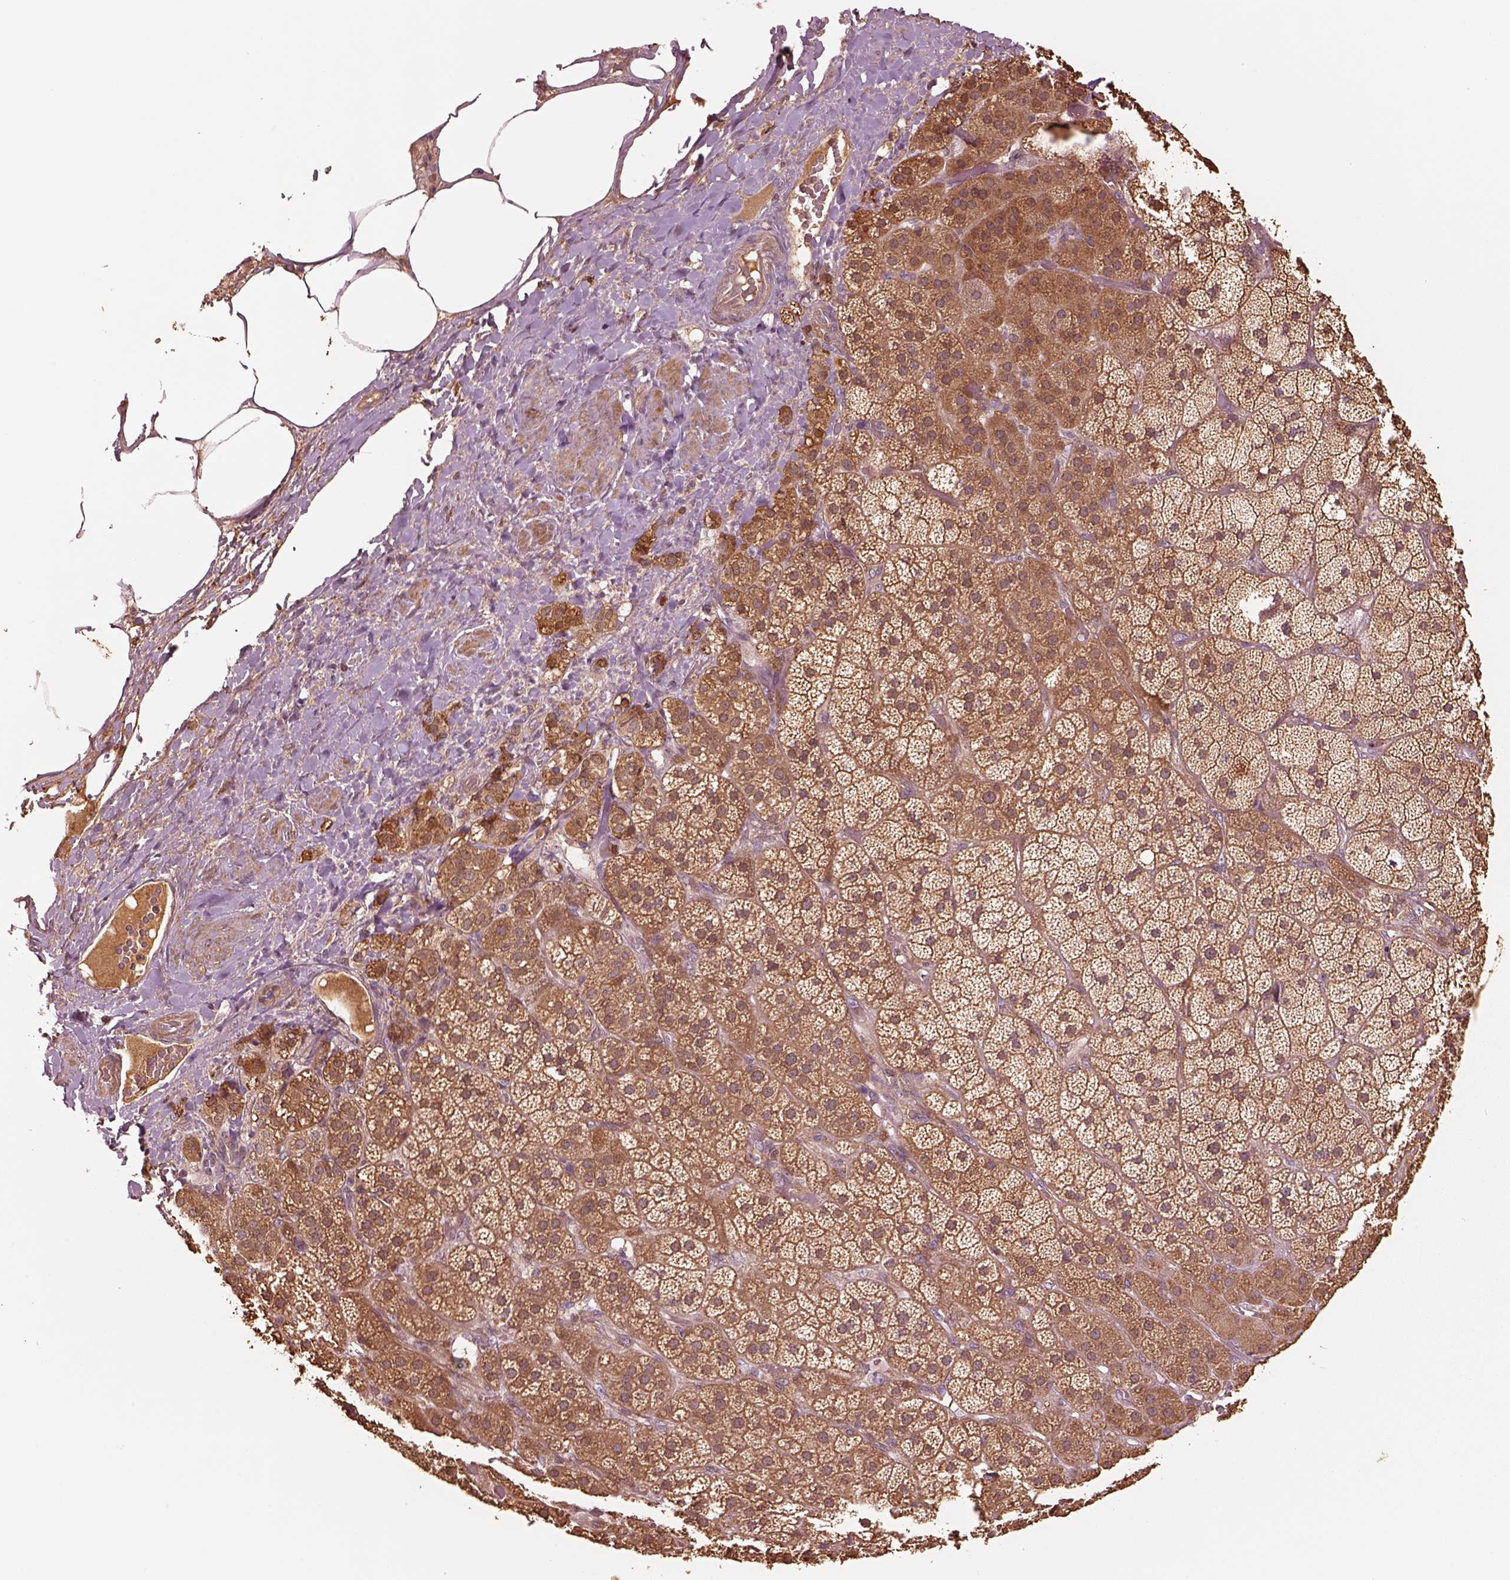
{"staining": {"intensity": "strong", "quantity": ">75%", "location": "cytoplasmic/membranous"}, "tissue": "adrenal gland", "cell_type": "Glandular cells", "image_type": "normal", "snomed": [{"axis": "morphology", "description": "Normal tissue, NOS"}, {"axis": "topography", "description": "Adrenal gland"}], "caption": "Immunohistochemical staining of benign human adrenal gland shows high levels of strong cytoplasmic/membranous positivity in approximately >75% of glandular cells. The protein is shown in brown color, while the nuclei are stained blue.", "gene": "ASCC2", "patient": {"sex": "male", "age": 57}}